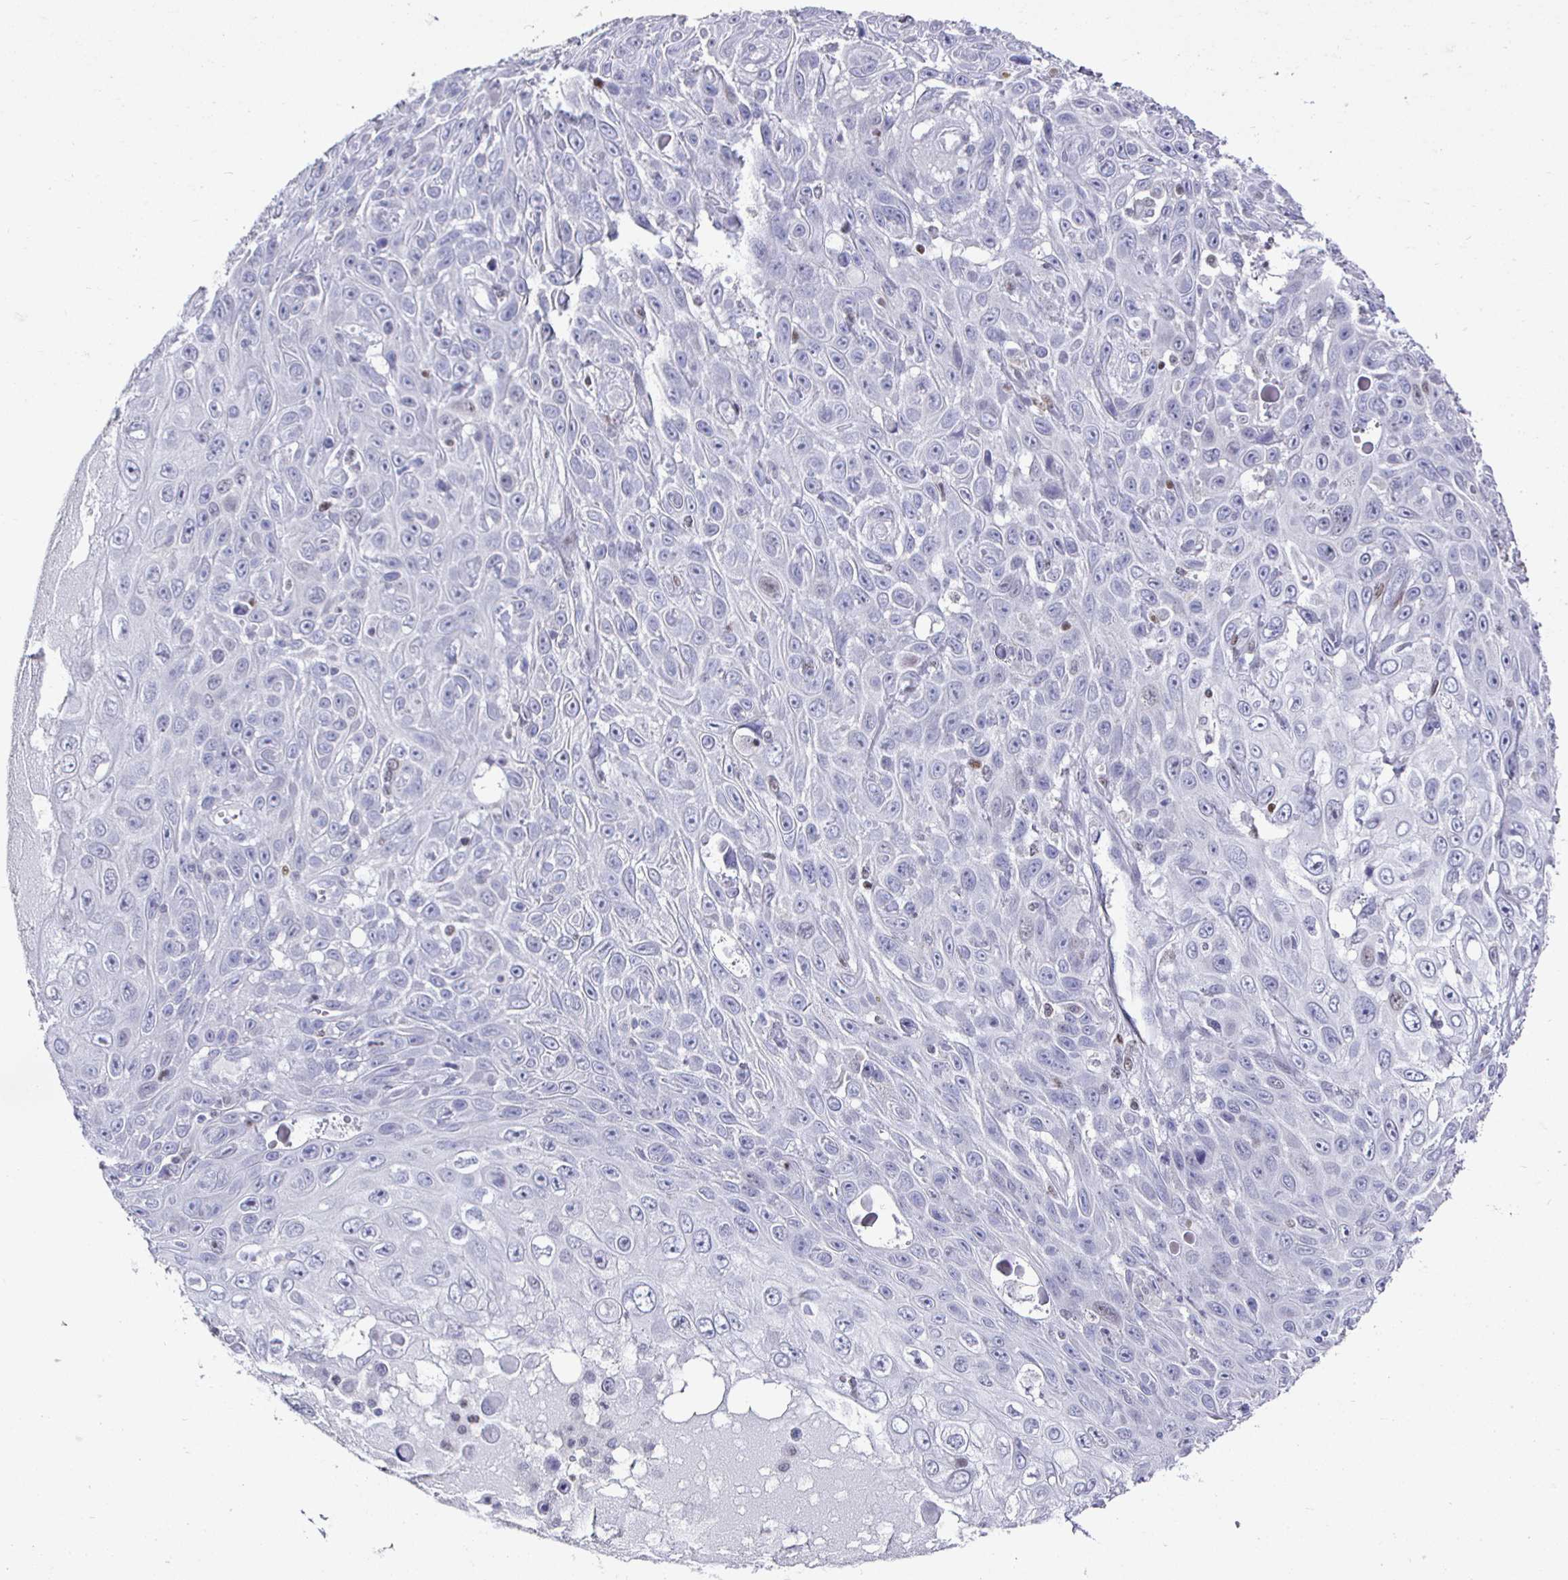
{"staining": {"intensity": "negative", "quantity": "none", "location": "none"}, "tissue": "skin cancer", "cell_type": "Tumor cells", "image_type": "cancer", "snomed": [{"axis": "morphology", "description": "Squamous cell carcinoma, NOS"}, {"axis": "topography", "description": "Skin"}], "caption": "IHC histopathology image of neoplastic tissue: skin cancer (squamous cell carcinoma) stained with DAB (3,3'-diaminobenzidine) reveals no significant protein staining in tumor cells. Nuclei are stained in blue.", "gene": "RUNX2", "patient": {"sex": "male", "age": 82}}